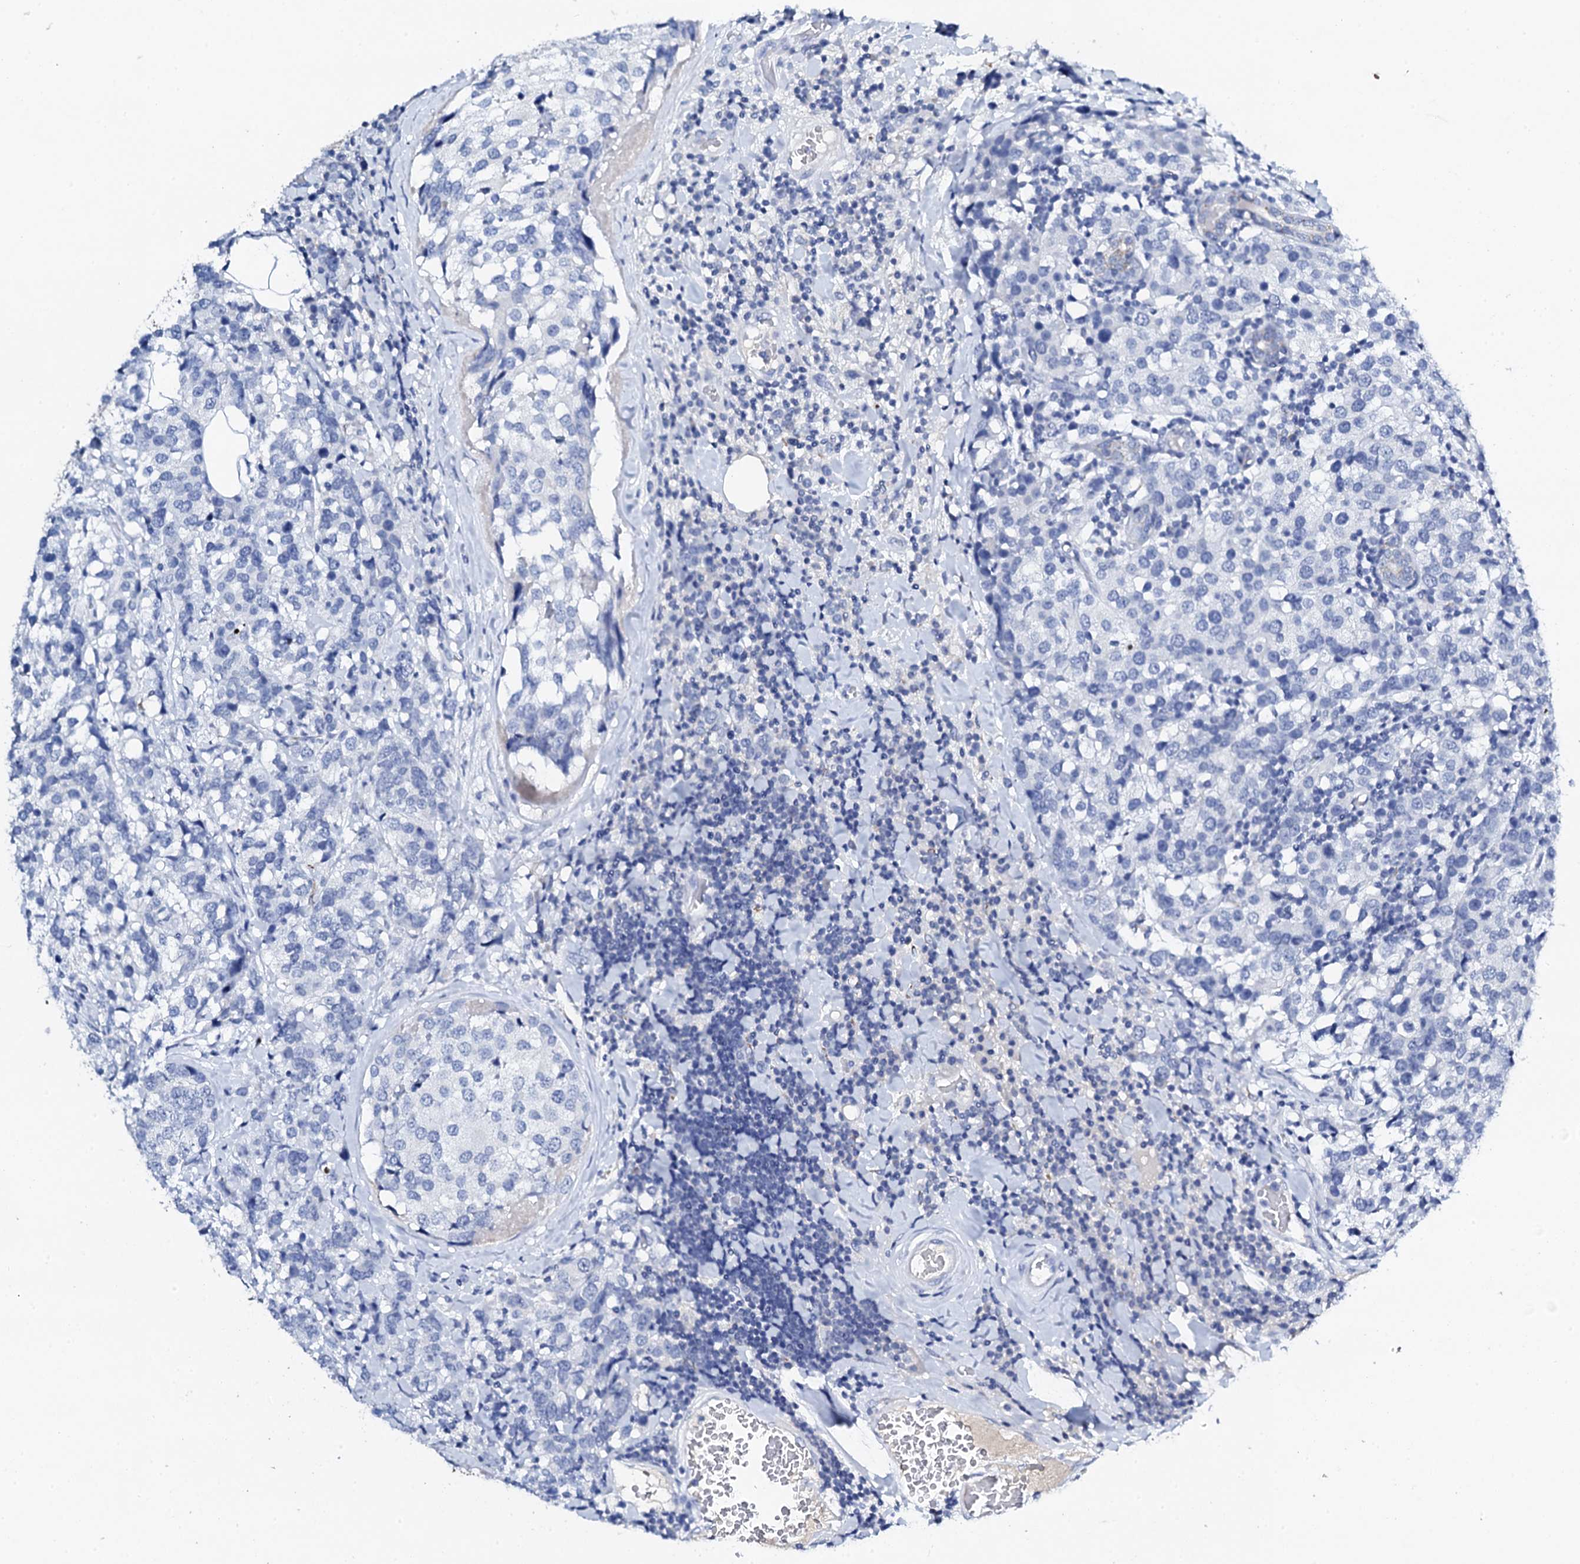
{"staining": {"intensity": "negative", "quantity": "none", "location": "none"}, "tissue": "breast cancer", "cell_type": "Tumor cells", "image_type": "cancer", "snomed": [{"axis": "morphology", "description": "Lobular carcinoma"}, {"axis": "topography", "description": "Breast"}], "caption": "DAB immunohistochemical staining of human breast cancer (lobular carcinoma) exhibits no significant staining in tumor cells.", "gene": "FBXL16", "patient": {"sex": "female", "age": 59}}